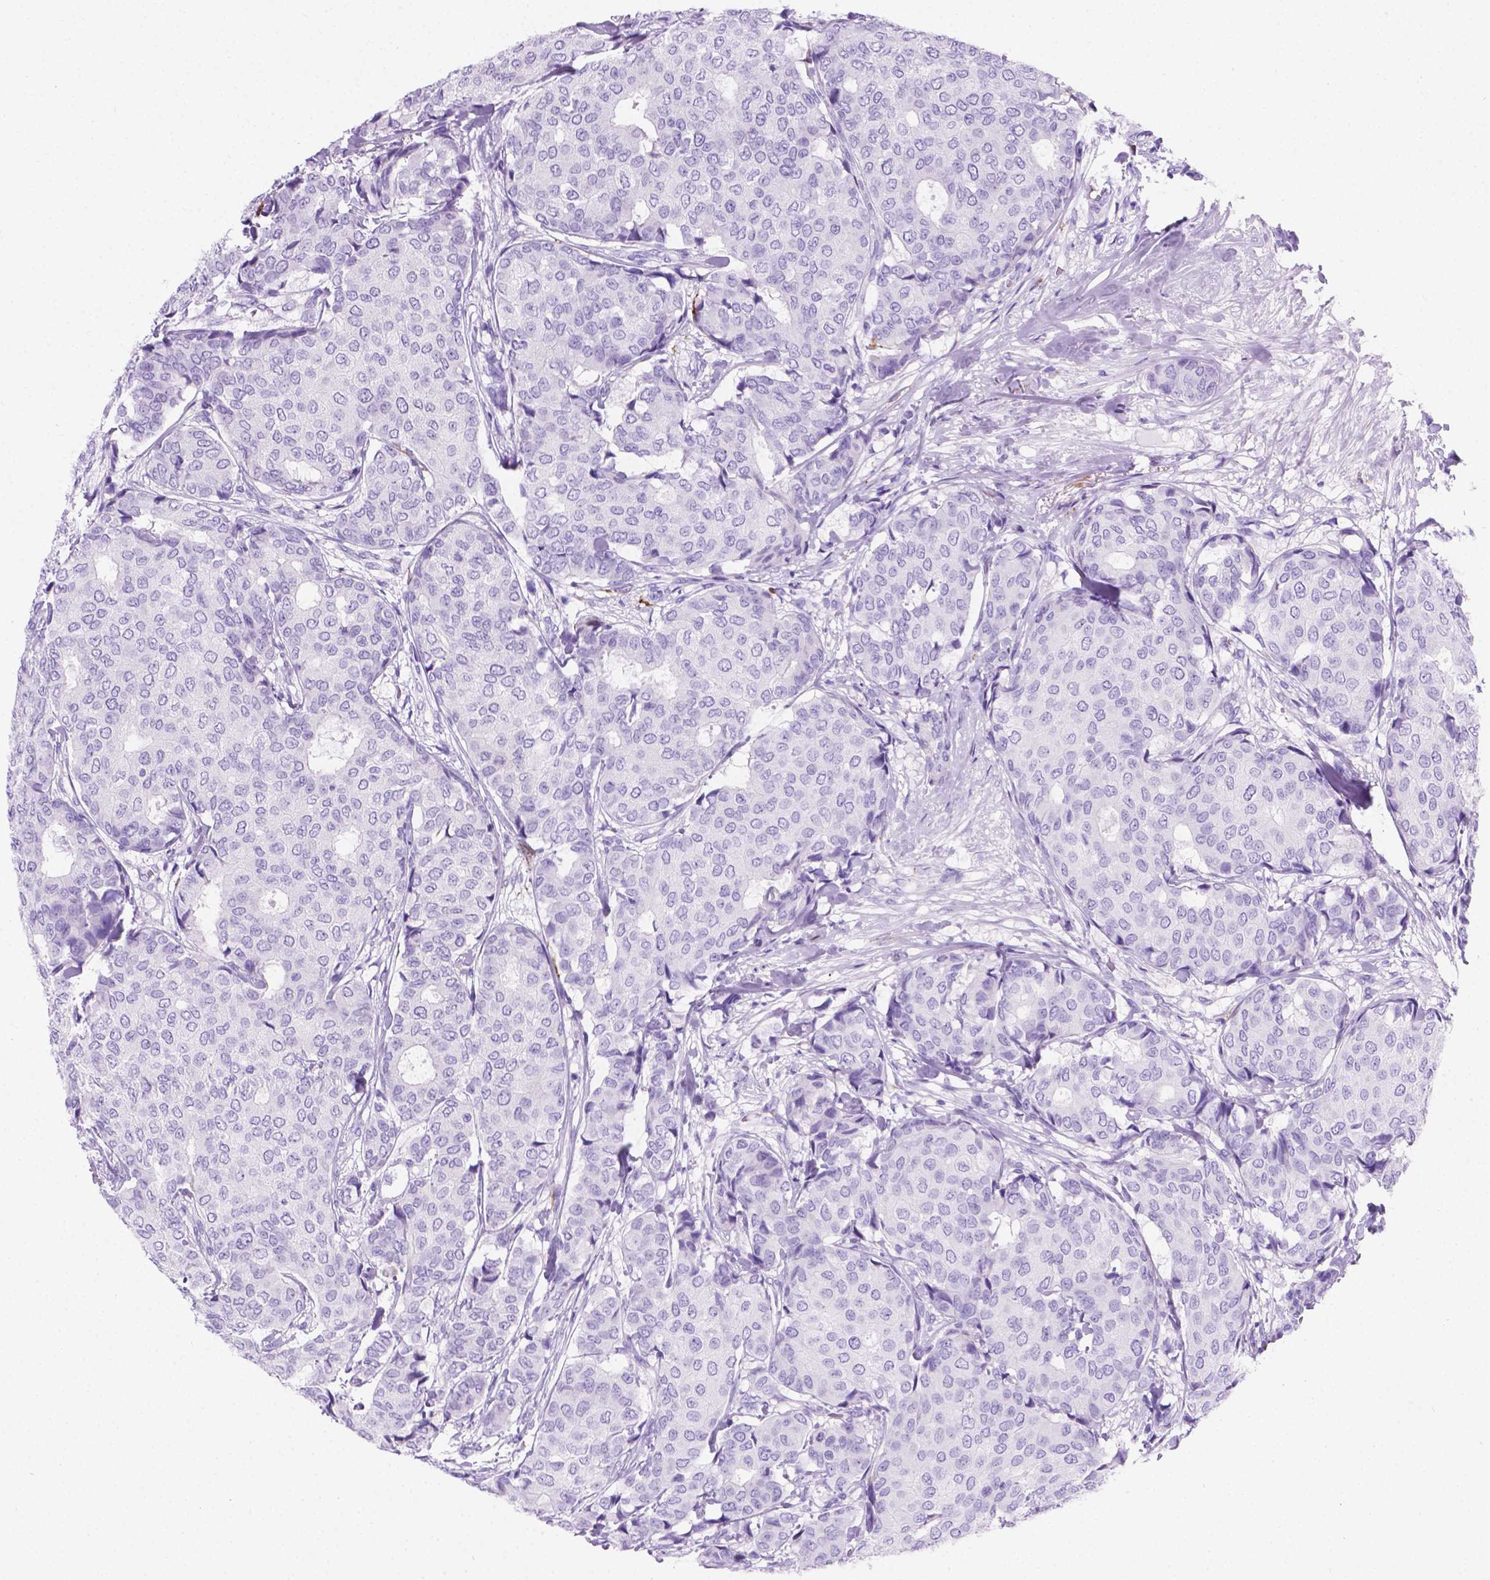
{"staining": {"intensity": "negative", "quantity": "none", "location": "none"}, "tissue": "breast cancer", "cell_type": "Tumor cells", "image_type": "cancer", "snomed": [{"axis": "morphology", "description": "Duct carcinoma"}, {"axis": "topography", "description": "Breast"}], "caption": "Tumor cells are negative for brown protein staining in infiltrating ductal carcinoma (breast).", "gene": "MACF1", "patient": {"sex": "female", "age": 75}}